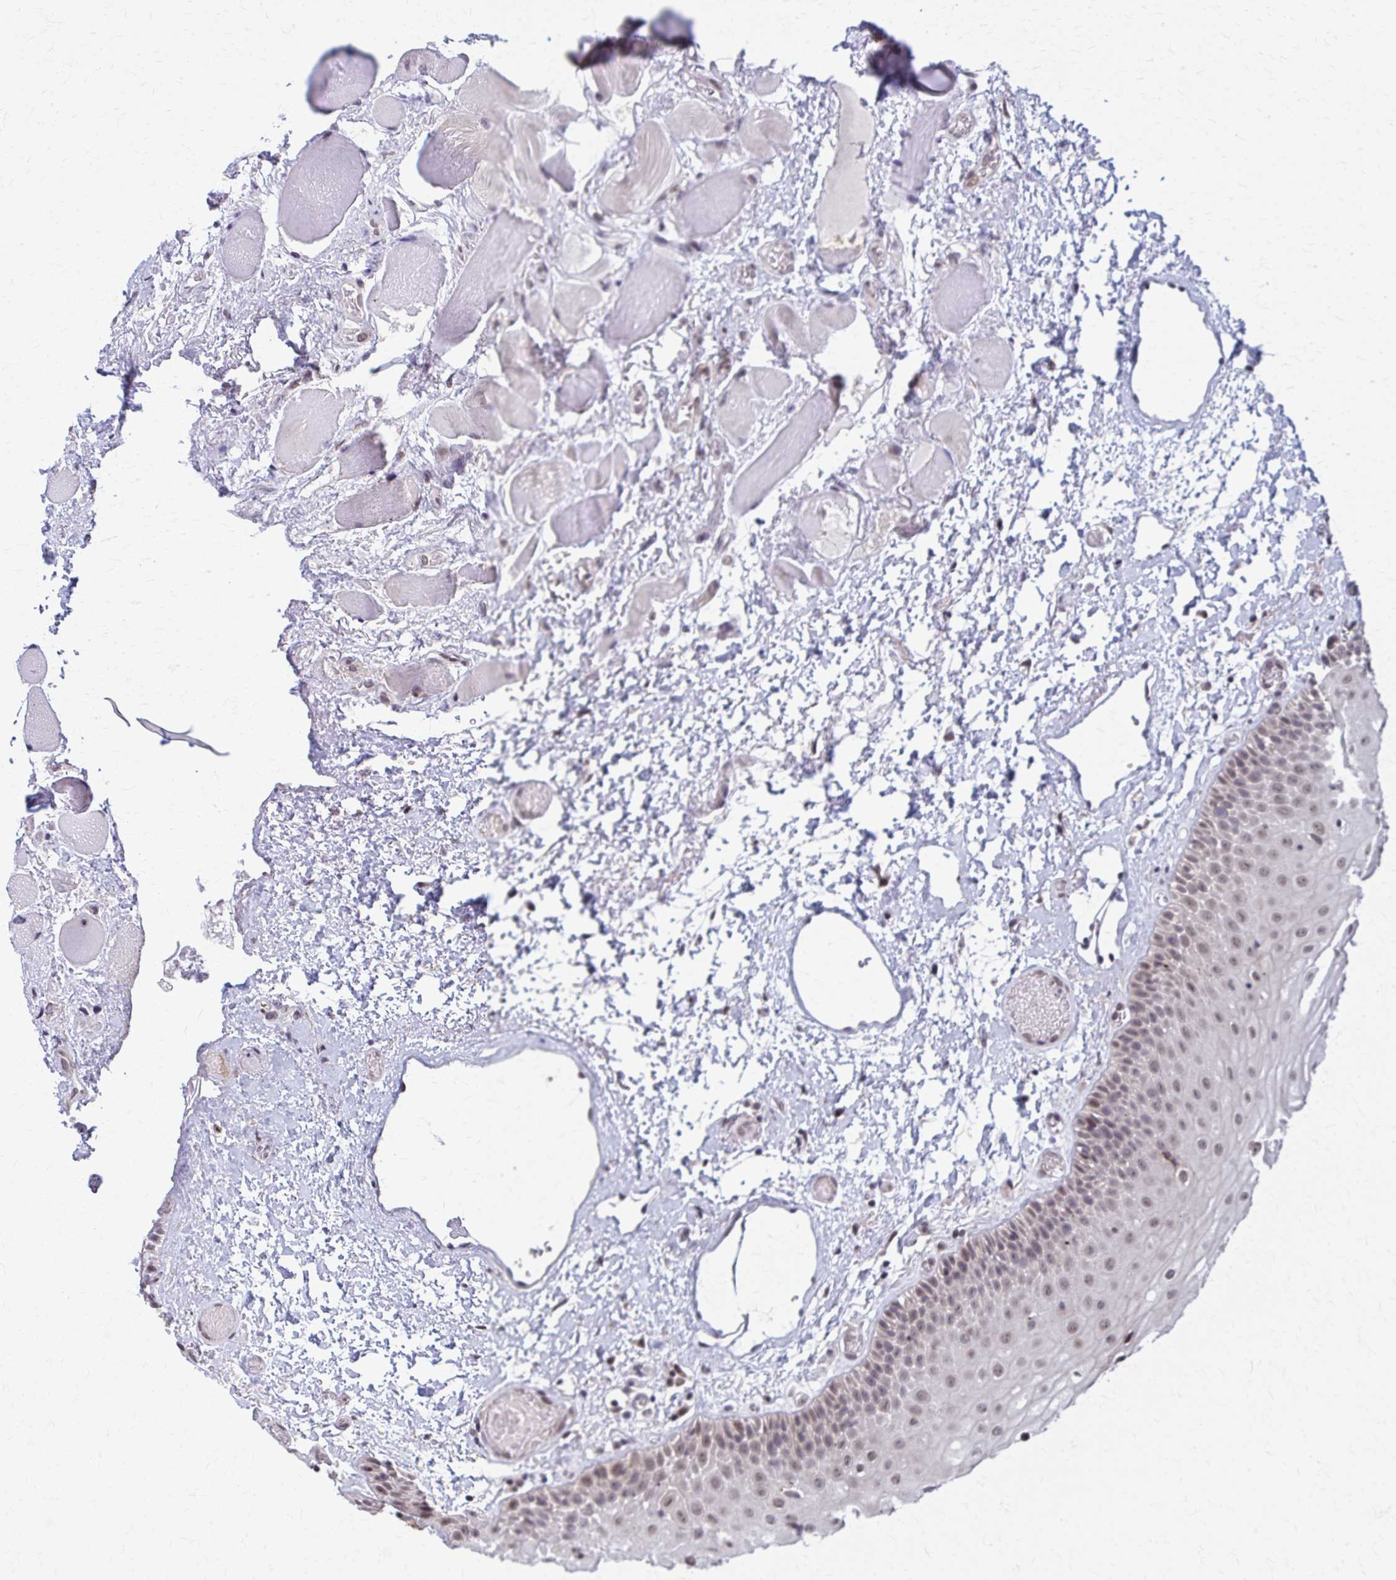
{"staining": {"intensity": "moderate", "quantity": "25%-75%", "location": "nuclear"}, "tissue": "oral mucosa", "cell_type": "Squamous epithelial cells", "image_type": "normal", "snomed": [{"axis": "morphology", "description": "Normal tissue, NOS"}, {"axis": "topography", "description": "Oral tissue"}], "caption": "High-power microscopy captured an immunohistochemistry histopathology image of benign oral mucosa, revealing moderate nuclear staining in about 25%-75% of squamous epithelial cells.", "gene": "SETBP1", "patient": {"sex": "female", "age": 82}}